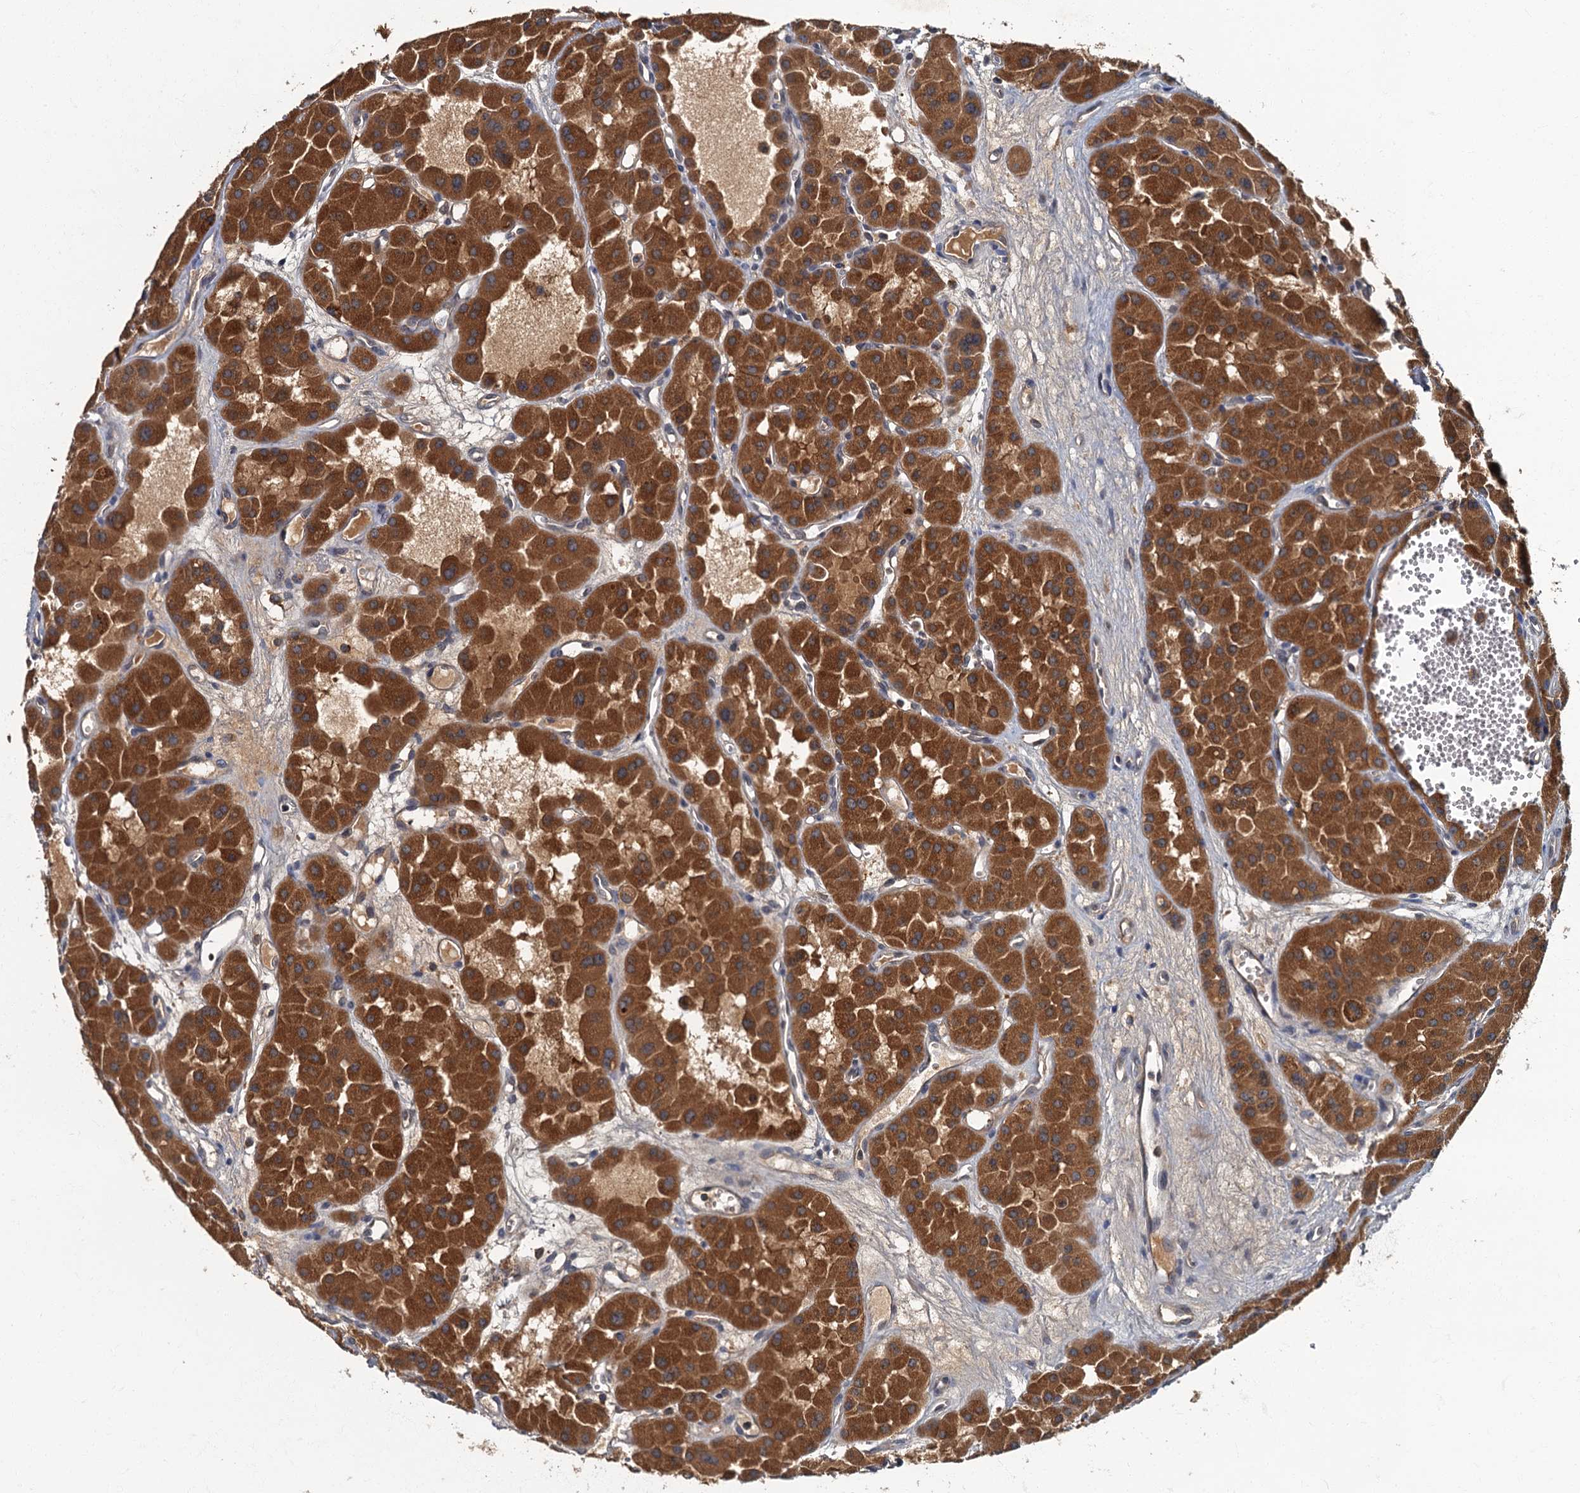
{"staining": {"intensity": "strong", "quantity": ">75%", "location": "cytoplasmic/membranous"}, "tissue": "renal cancer", "cell_type": "Tumor cells", "image_type": "cancer", "snomed": [{"axis": "morphology", "description": "Carcinoma, NOS"}, {"axis": "topography", "description": "Kidney"}], "caption": "Protein staining by IHC demonstrates strong cytoplasmic/membranous positivity in approximately >75% of tumor cells in carcinoma (renal).", "gene": "WDCP", "patient": {"sex": "female", "age": 75}}